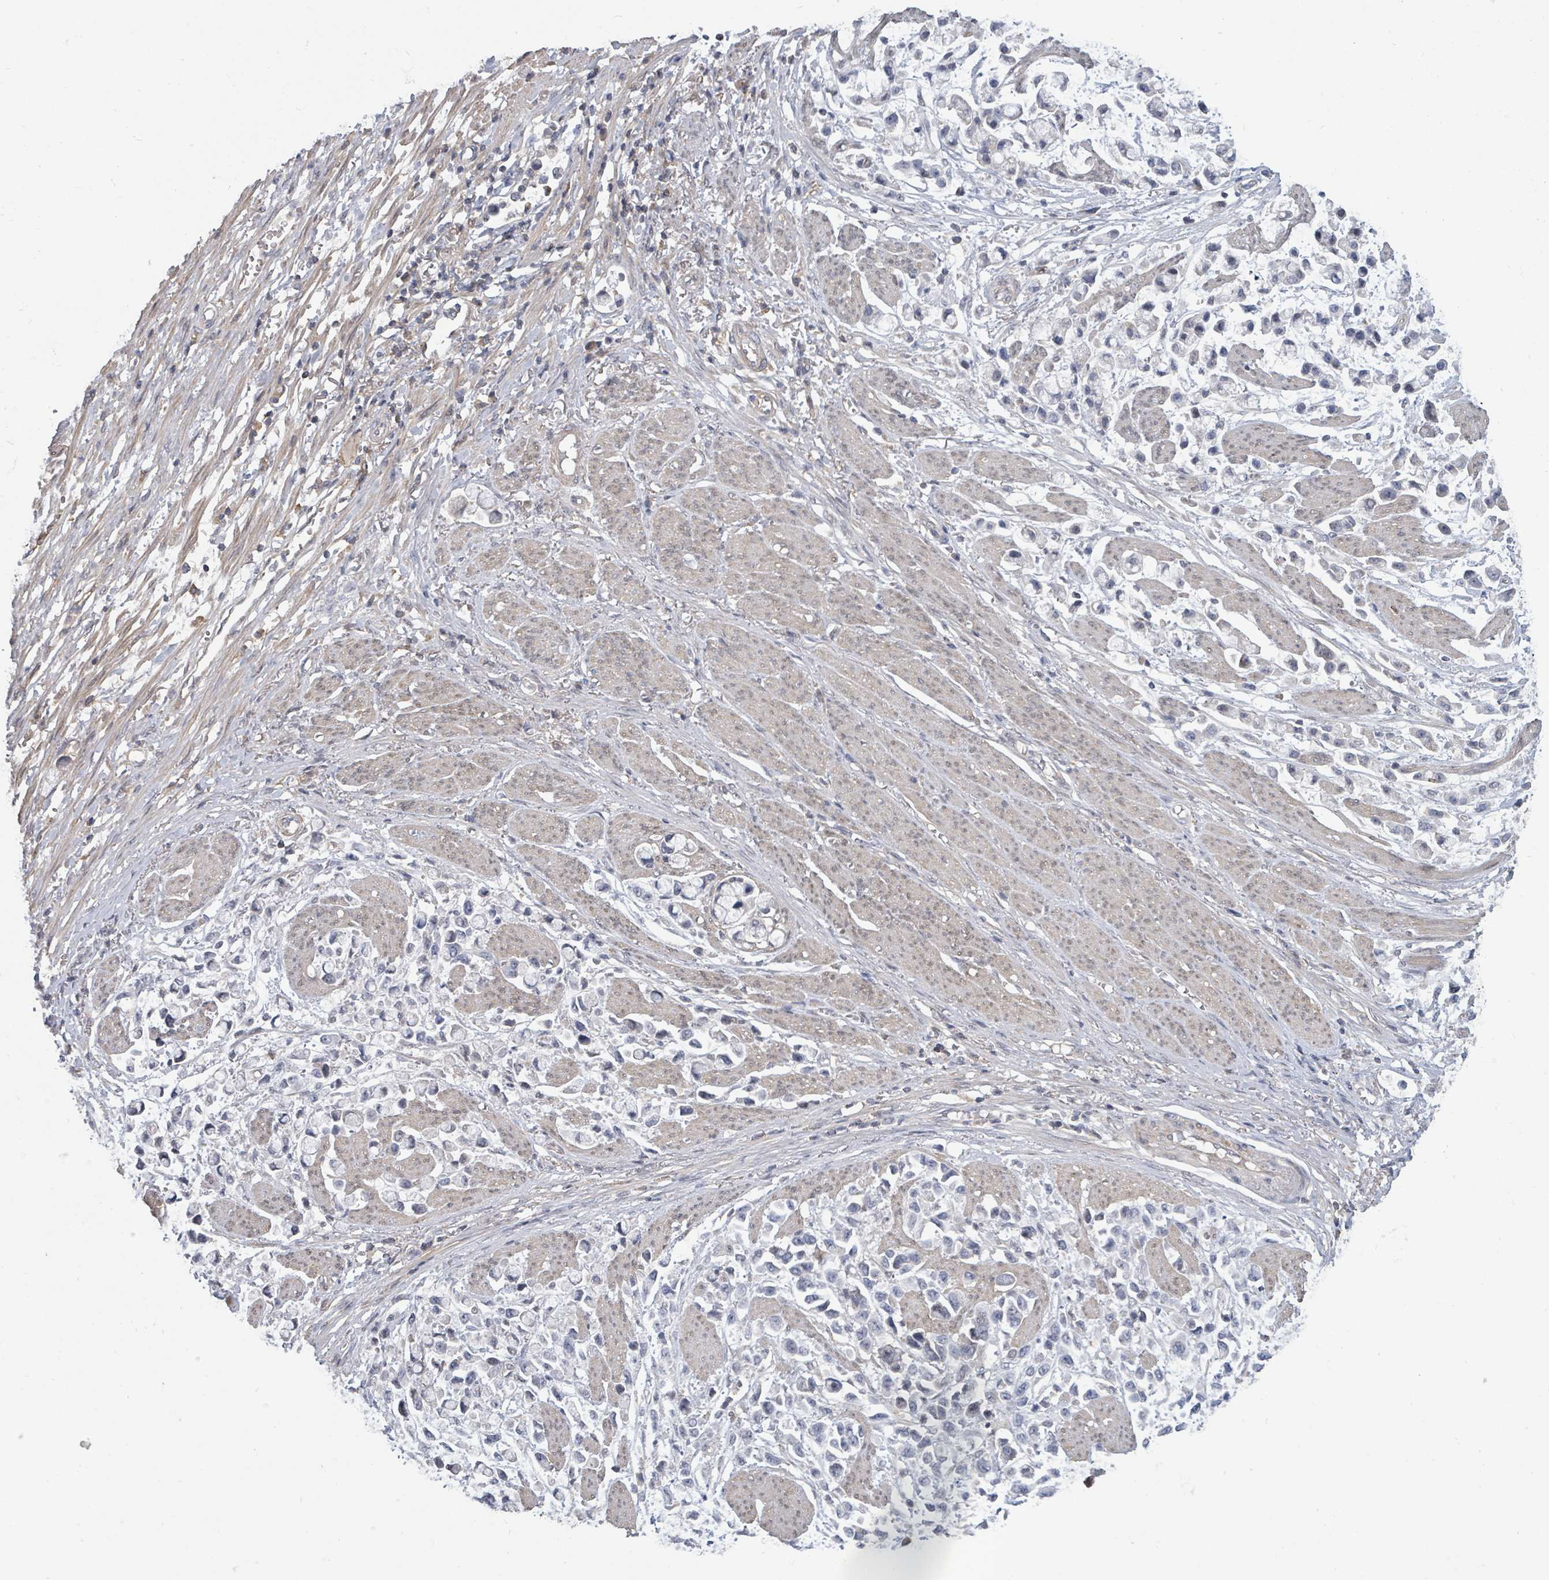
{"staining": {"intensity": "negative", "quantity": "none", "location": "none"}, "tissue": "stomach cancer", "cell_type": "Tumor cells", "image_type": "cancer", "snomed": [{"axis": "morphology", "description": "Adenocarcinoma, NOS"}, {"axis": "topography", "description": "Stomach"}], "caption": "Immunohistochemistry (IHC) image of neoplastic tissue: stomach adenocarcinoma stained with DAB (3,3'-diaminobenzidine) displays no significant protein staining in tumor cells.", "gene": "GABBR1", "patient": {"sex": "female", "age": 81}}